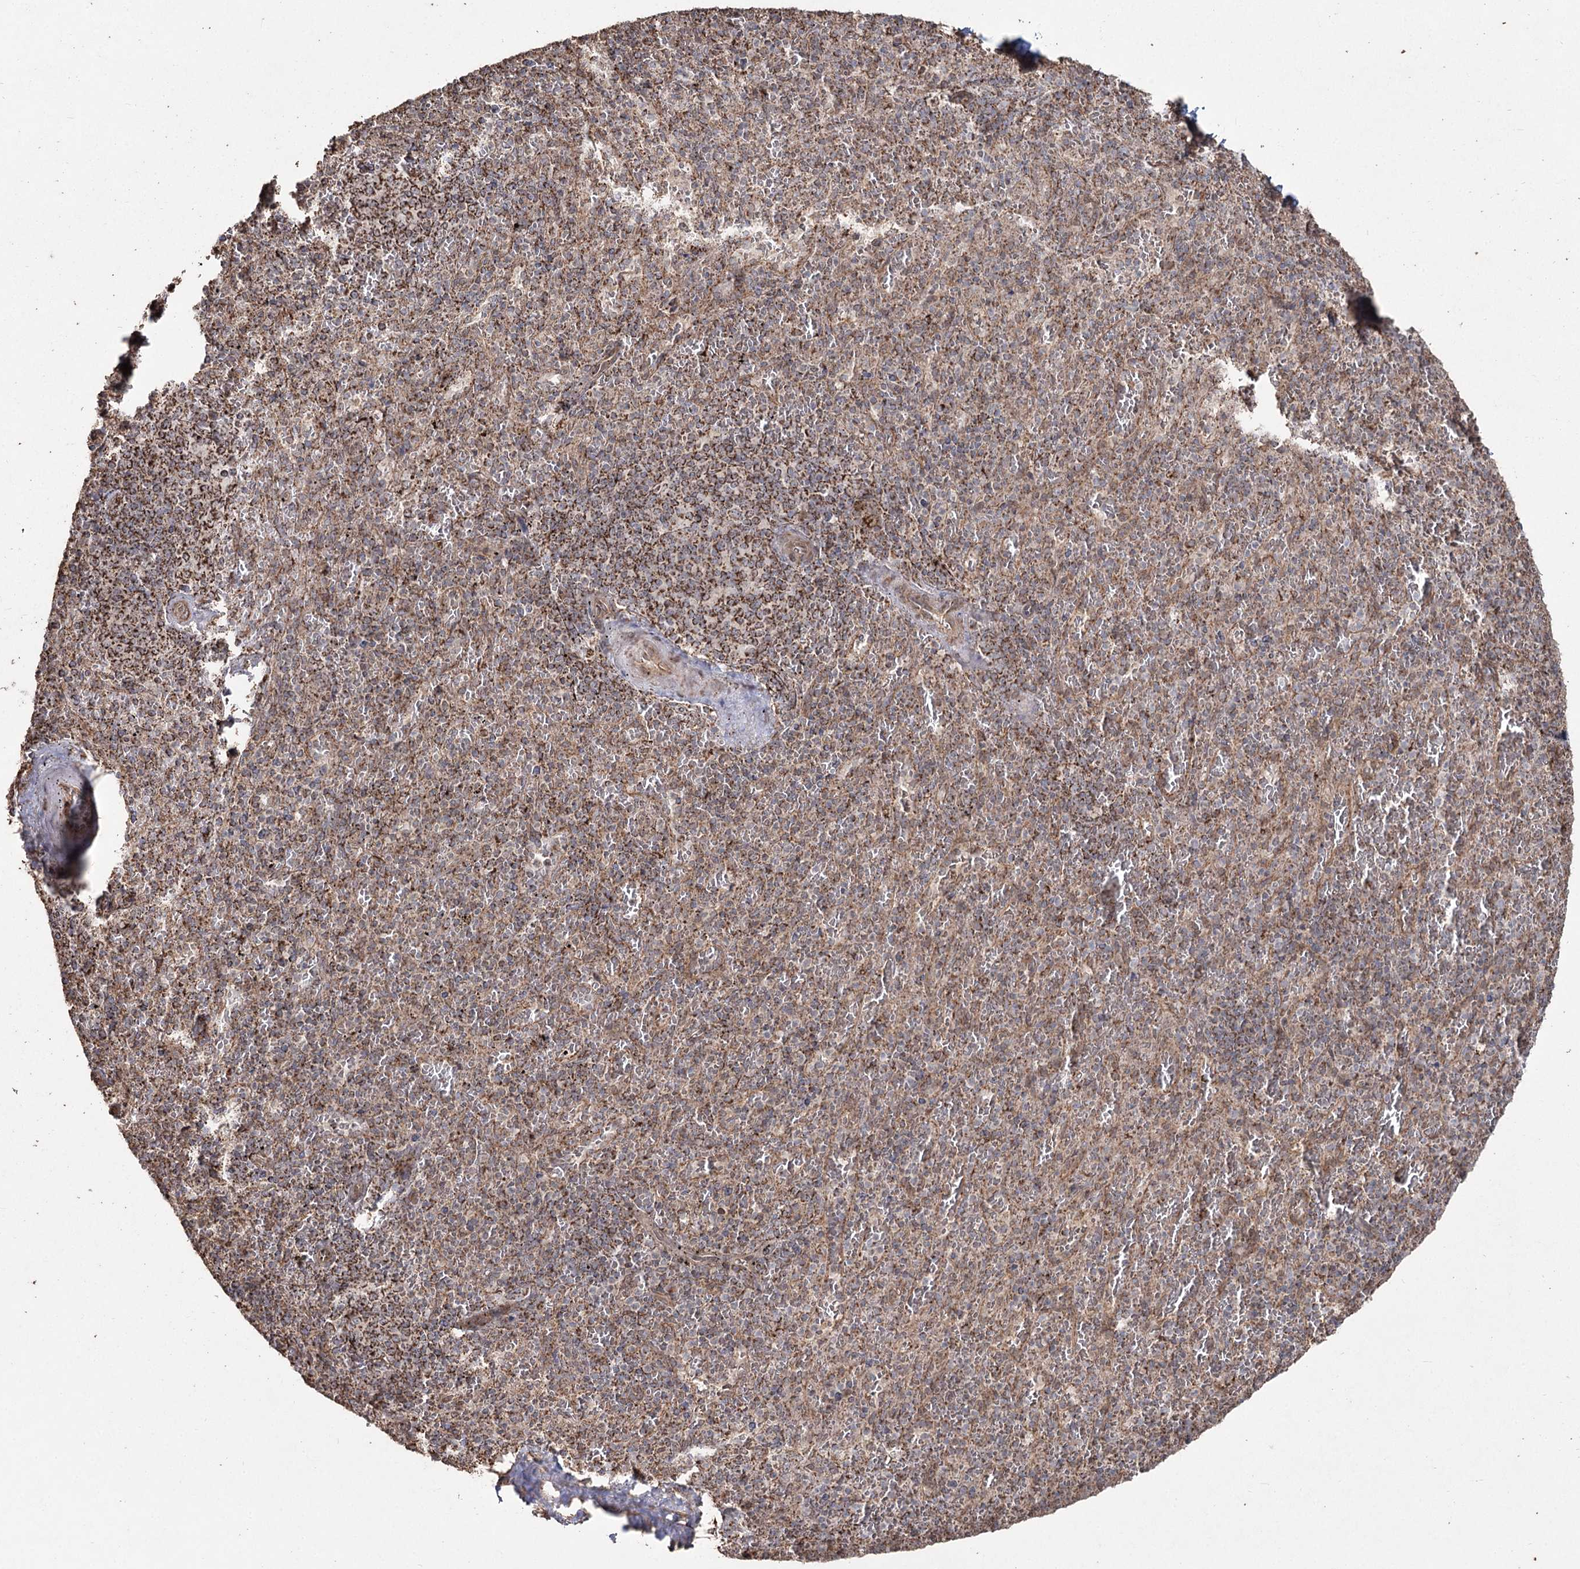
{"staining": {"intensity": "moderate", "quantity": ">75%", "location": "cytoplasmic/membranous"}, "tissue": "spleen", "cell_type": "Cells in red pulp", "image_type": "normal", "snomed": [{"axis": "morphology", "description": "Normal tissue, NOS"}, {"axis": "topography", "description": "Spleen"}], "caption": "Immunohistochemical staining of benign human spleen exhibits >75% levels of moderate cytoplasmic/membranous protein positivity in about >75% of cells in red pulp.", "gene": "SLF2", "patient": {"sex": "male", "age": 82}}